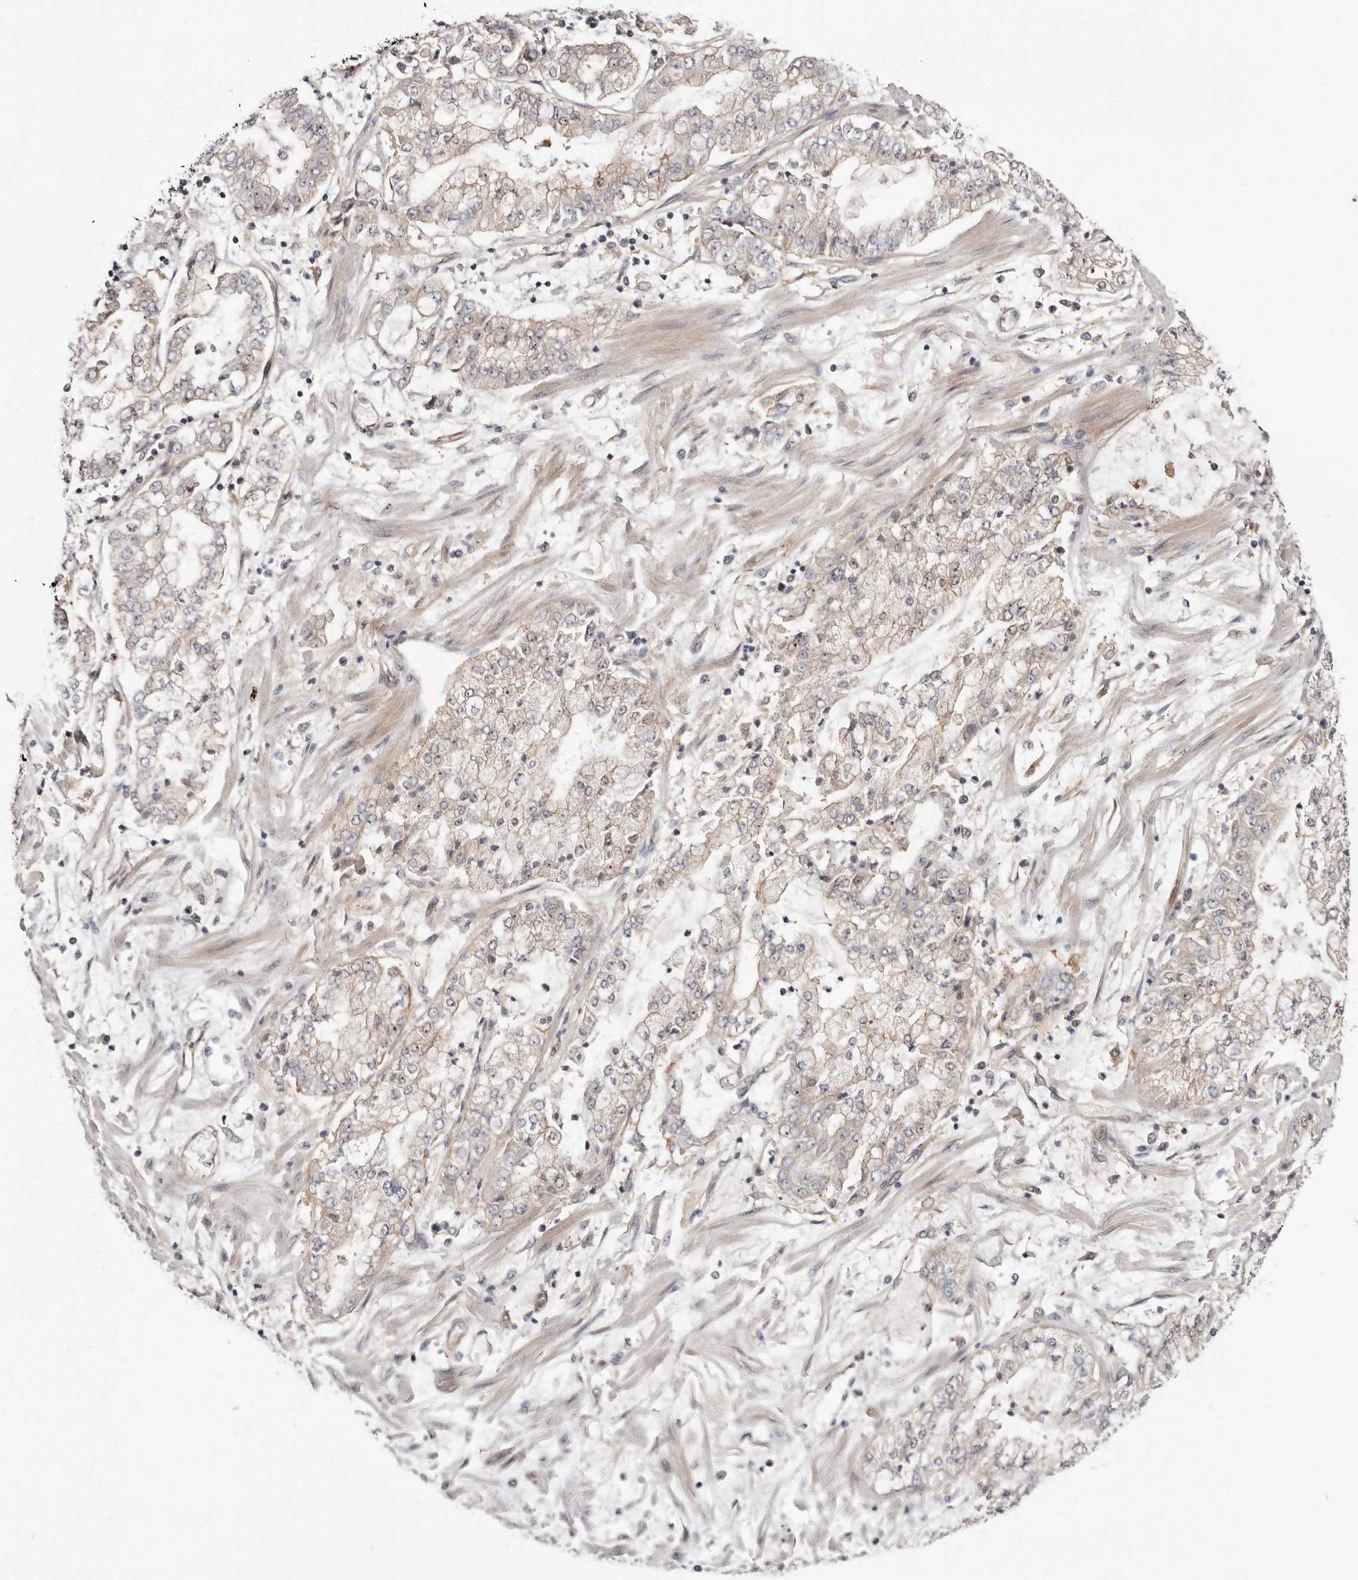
{"staining": {"intensity": "weak", "quantity": ">75%", "location": "cytoplasmic/membranous,nuclear"}, "tissue": "stomach cancer", "cell_type": "Tumor cells", "image_type": "cancer", "snomed": [{"axis": "morphology", "description": "Adenocarcinoma, NOS"}, {"axis": "topography", "description": "Stomach"}], "caption": "A low amount of weak cytoplasmic/membranous and nuclear expression is identified in approximately >75% of tumor cells in stomach adenocarcinoma tissue.", "gene": "PANK4", "patient": {"sex": "male", "age": 76}}